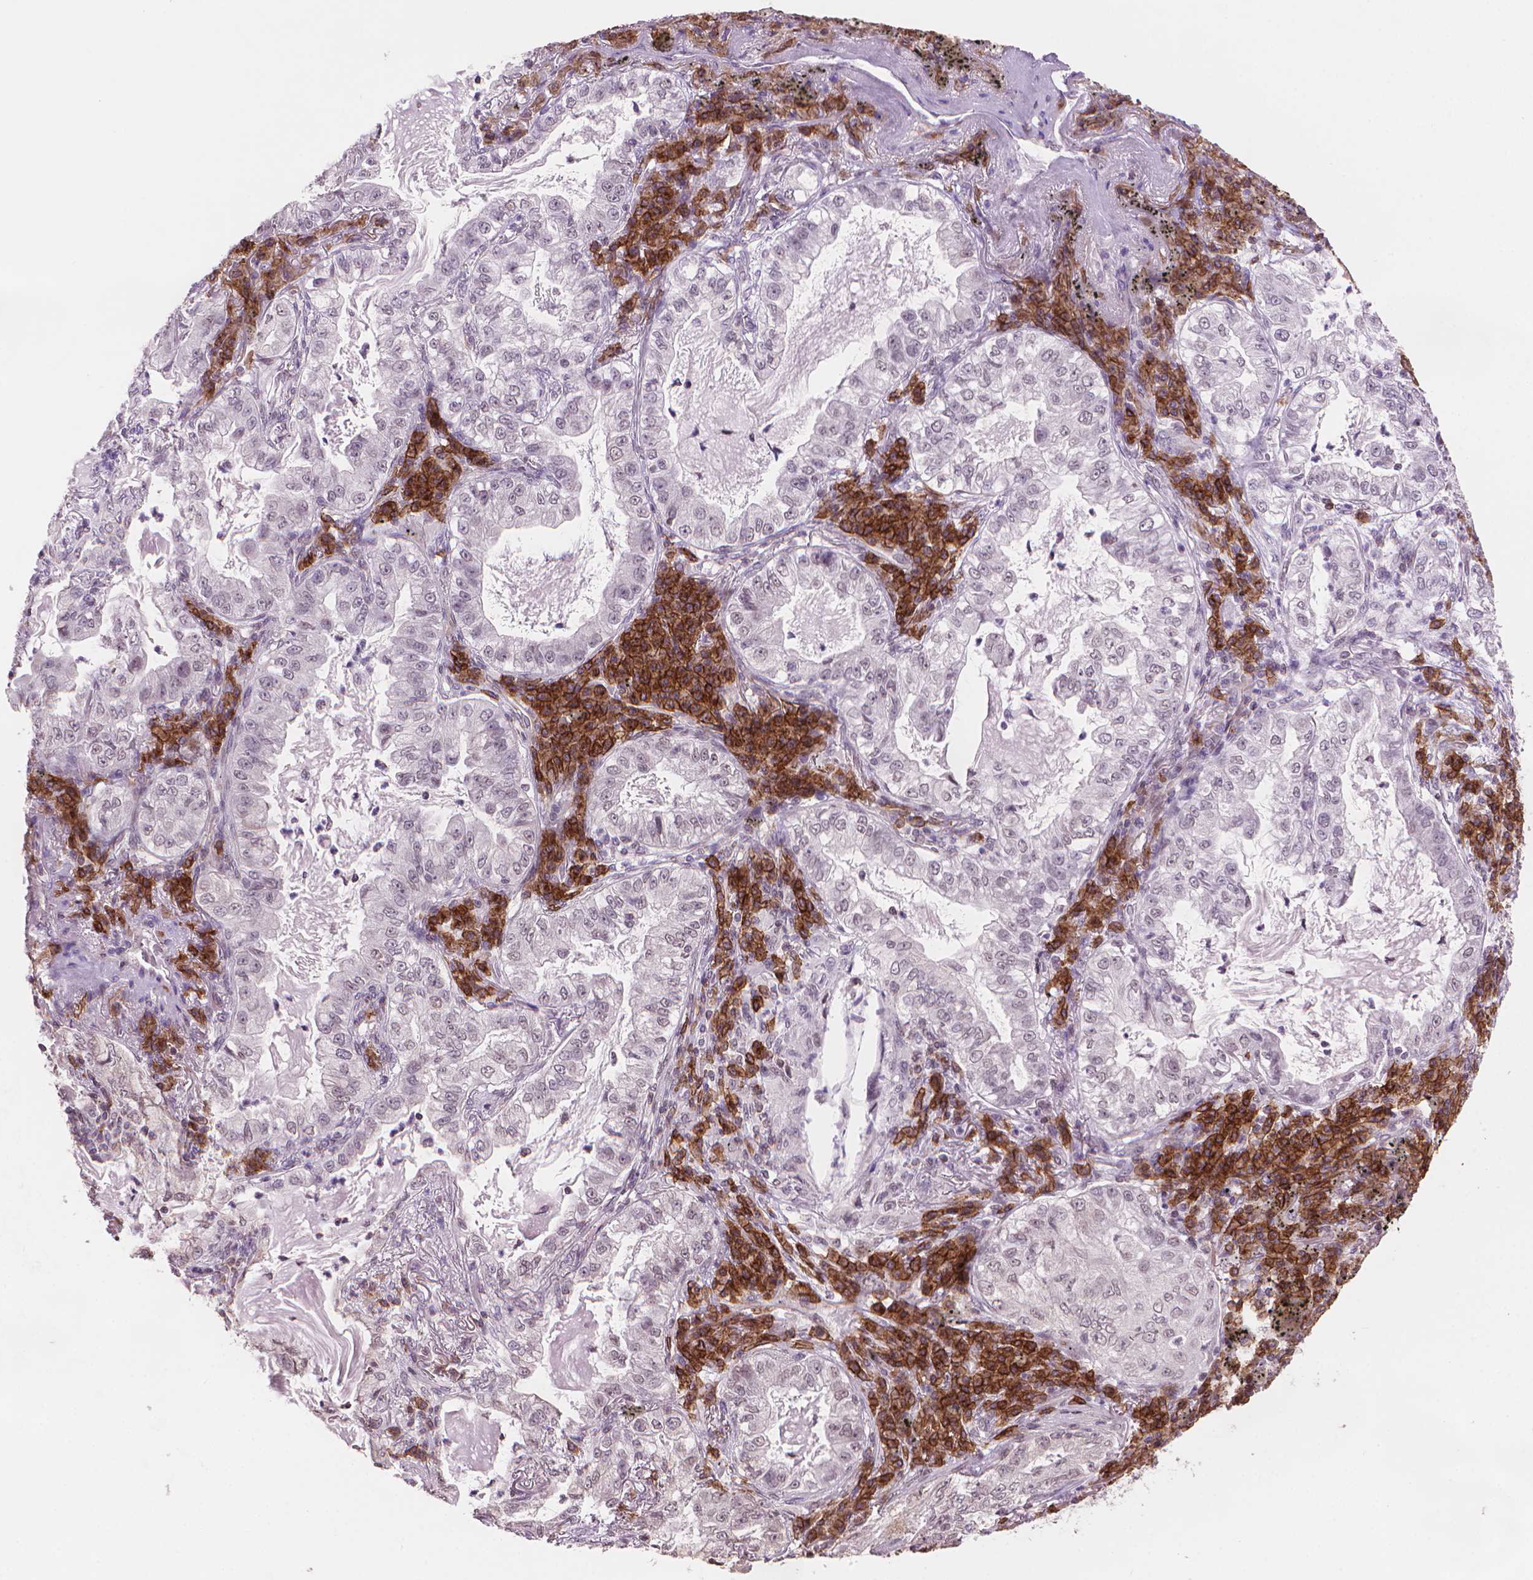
{"staining": {"intensity": "negative", "quantity": "none", "location": "none"}, "tissue": "lung cancer", "cell_type": "Tumor cells", "image_type": "cancer", "snomed": [{"axis": "morphology", "description": "Adenocarcinoma, NOS"}, {"axis": "topography", "description": "Lung"}], "caption": "An image of adenocarcinoma (lung) stained for a protein exhibits no brown staining in tumor cells. (Immunohistochemistry, brightfield microscopy, high magnification).", "gene": "TMEM184A", "patient": {"sex": "female", "age": 73}}